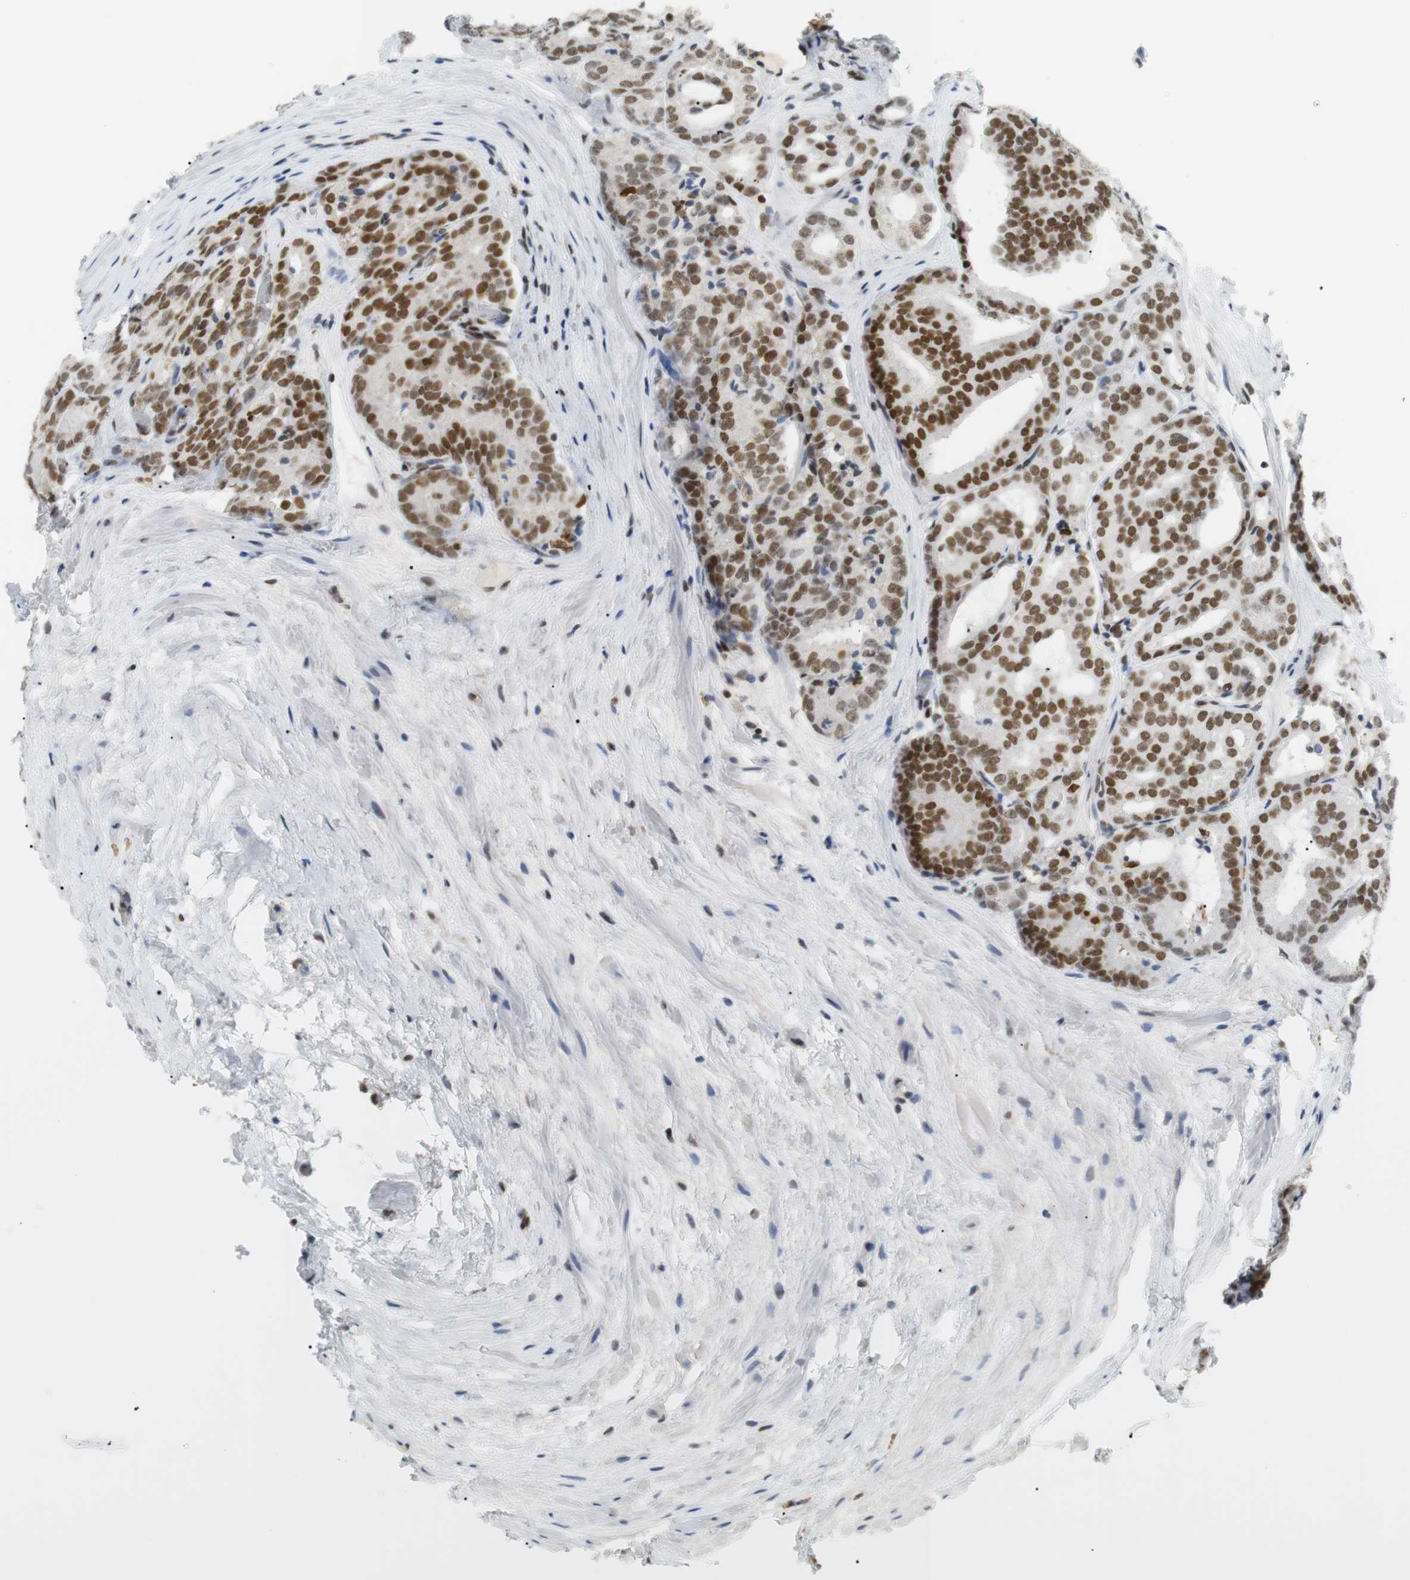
{"staining": {"intensity": "strong", "quantity": "25%-75%", "location": "nuclear"}, "tissue": "prostate cancer", "cell_type": "Tumor cells", "image_type": "cancer", "snomed": [{"axis": "morphology", "description": "Adenocarcinoma, High grade"}, {"axis": "topography", "description": "Prostate"}], "caption": "IHC (DAB (3,3'-diaminobenzidine)) staining of prostate cancer (high-grade adenocarcinoma) exhibits strong nuclear protein expression in approximately 25%-75% of tumor cells. The staining was performed using DAB to visualize the protein expression in brown, while the nuclei were stained in blue with hematoxylin (Magnification: 20x).", "gene": "BMI1", "patient": {"sex": "male", "age": 64}}